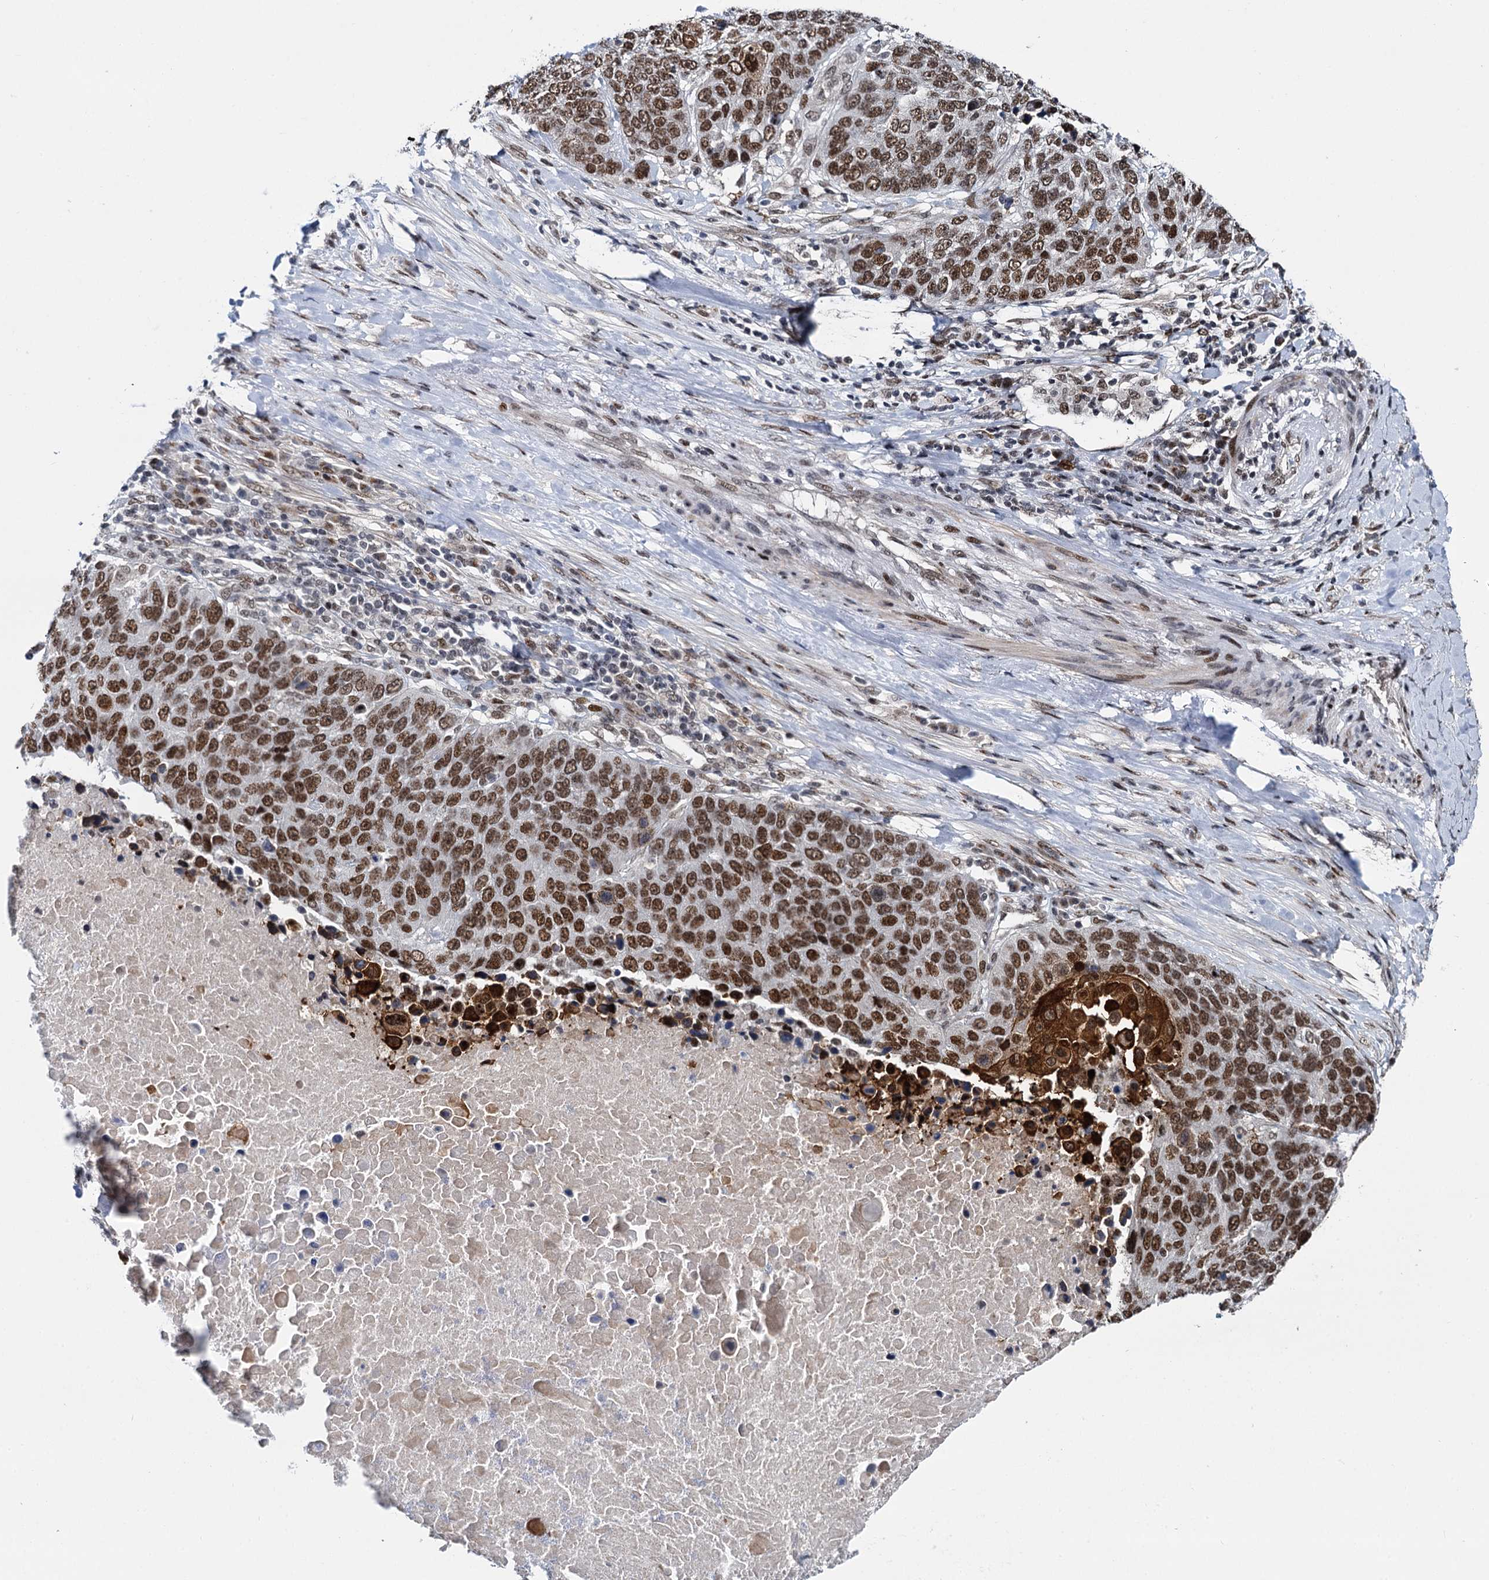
{"staining": {"intensity": "moderate", "quantity": ">75%", "location": "nuclear"}, "tissue": "lung cancer", "cell_type": "Tumor cells", "image_type": "cancer", "snomed": [{"axis": "morphology", "description": "Normal tissue, NOS"}, {"axis": "morphology", "description": "Squamous cell carcinoma, NOS"}, {"axis": "topography", "description": "Lymph node"}, {"axis": "topography", "description": "Lung"}], "caption": "Brown immunohistochemical staining in human lung cancer reveals moderate nuclear staining in about >75% of tumor cells. The protein of interest is shown in brown color, while the nuclei are stained blue.", "gene": "RUFY2", "patient": {"sex": "male", "age": 66}}